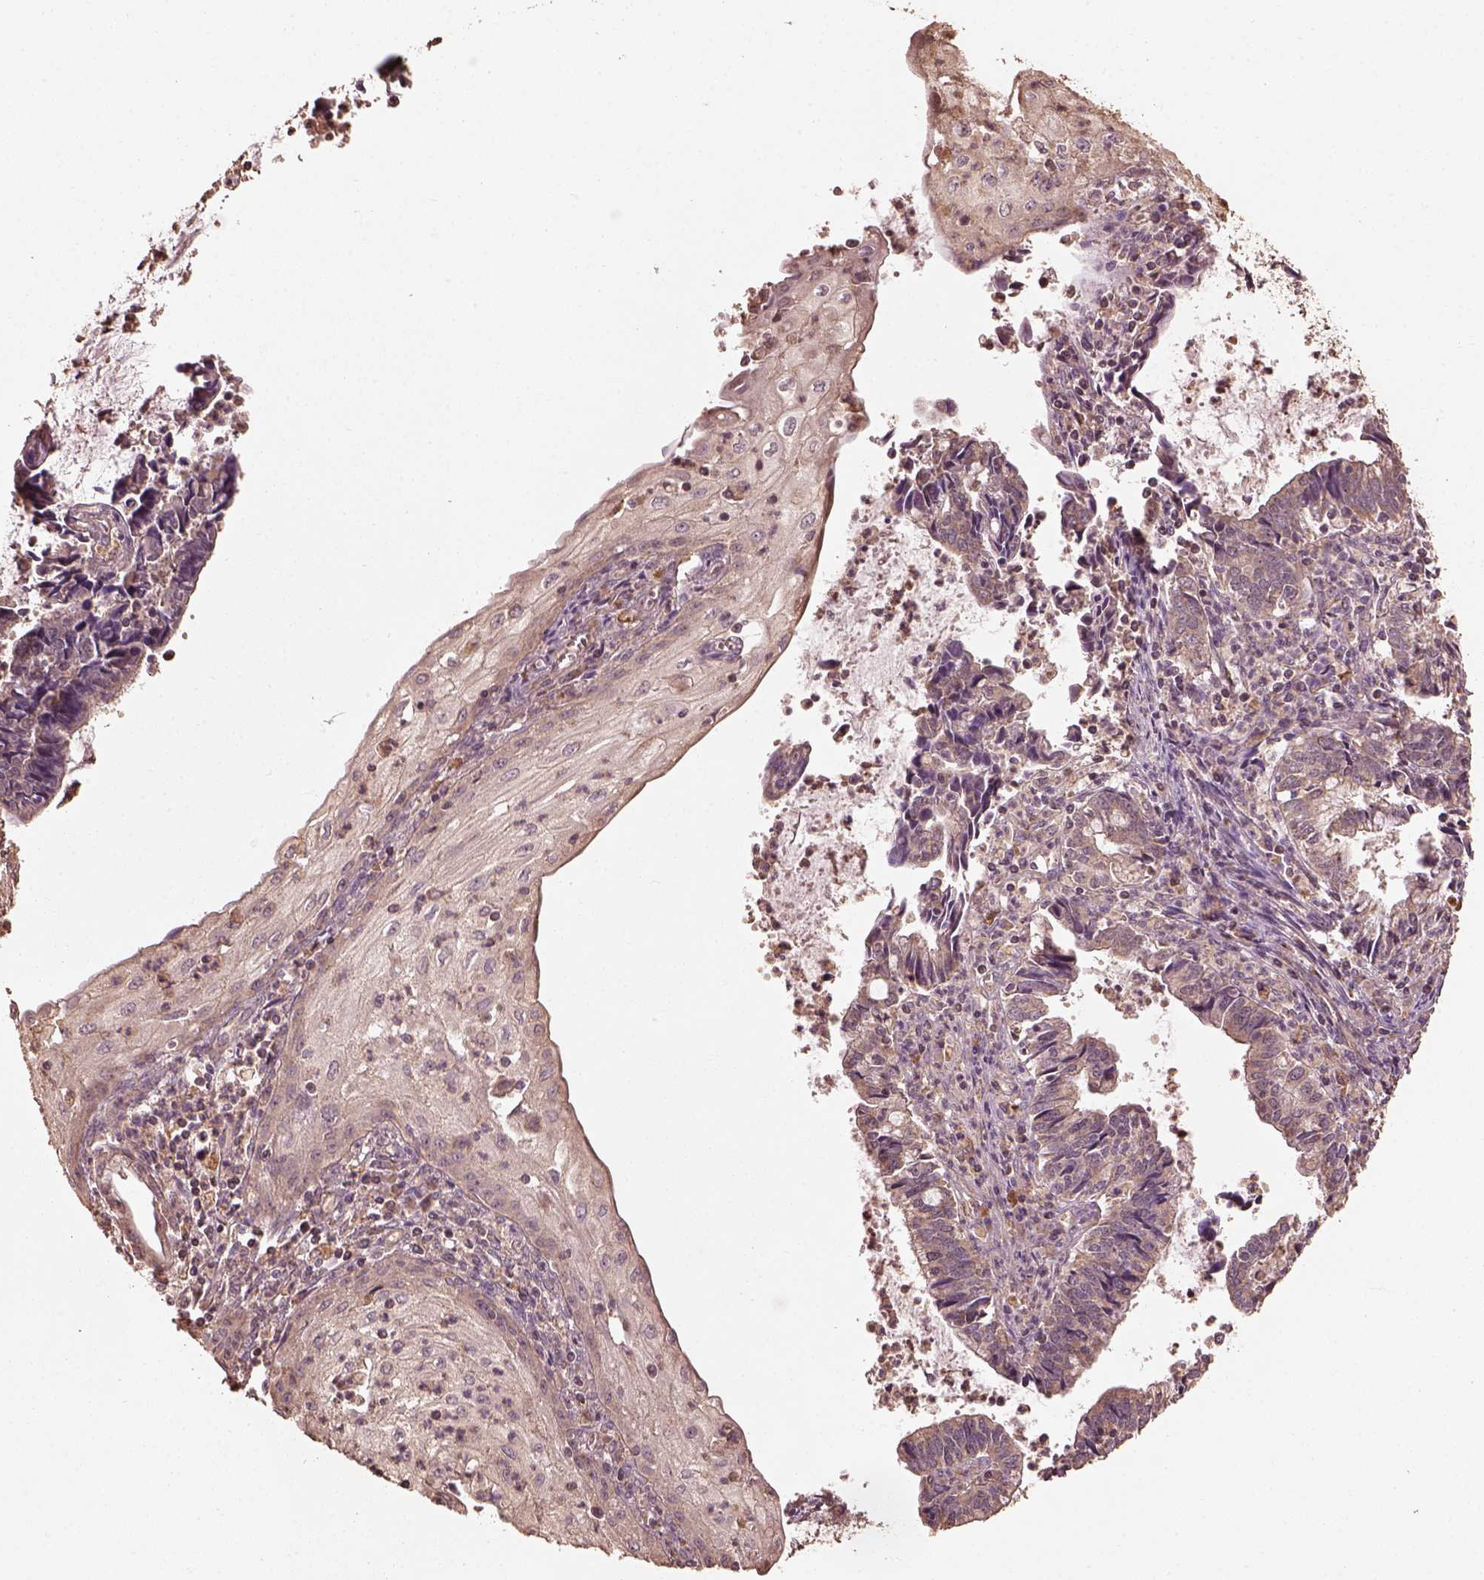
{"staining": {"intensity": "moderate", "quantity": "25%-75%", "location": "cytoplasmic/membranous"}, "tissue": "cervical cancer", "cell_type": "Tumor cells", "image_type": "cancer", "snomed": [{"axis": "morphology", "description": "Adenocarcinoma, NOS"}, {"axis": "topography", "description": "Cervix"}], "caption": "This histopathology image shows IHC staining of human cervical adenocarcinoma, with medium moderate cytoplasmic/membranous positivity in approximately 25%-75% of tumor cells.", "gene": "METTL4", "patient": {"sex": "female", "age": 42}}